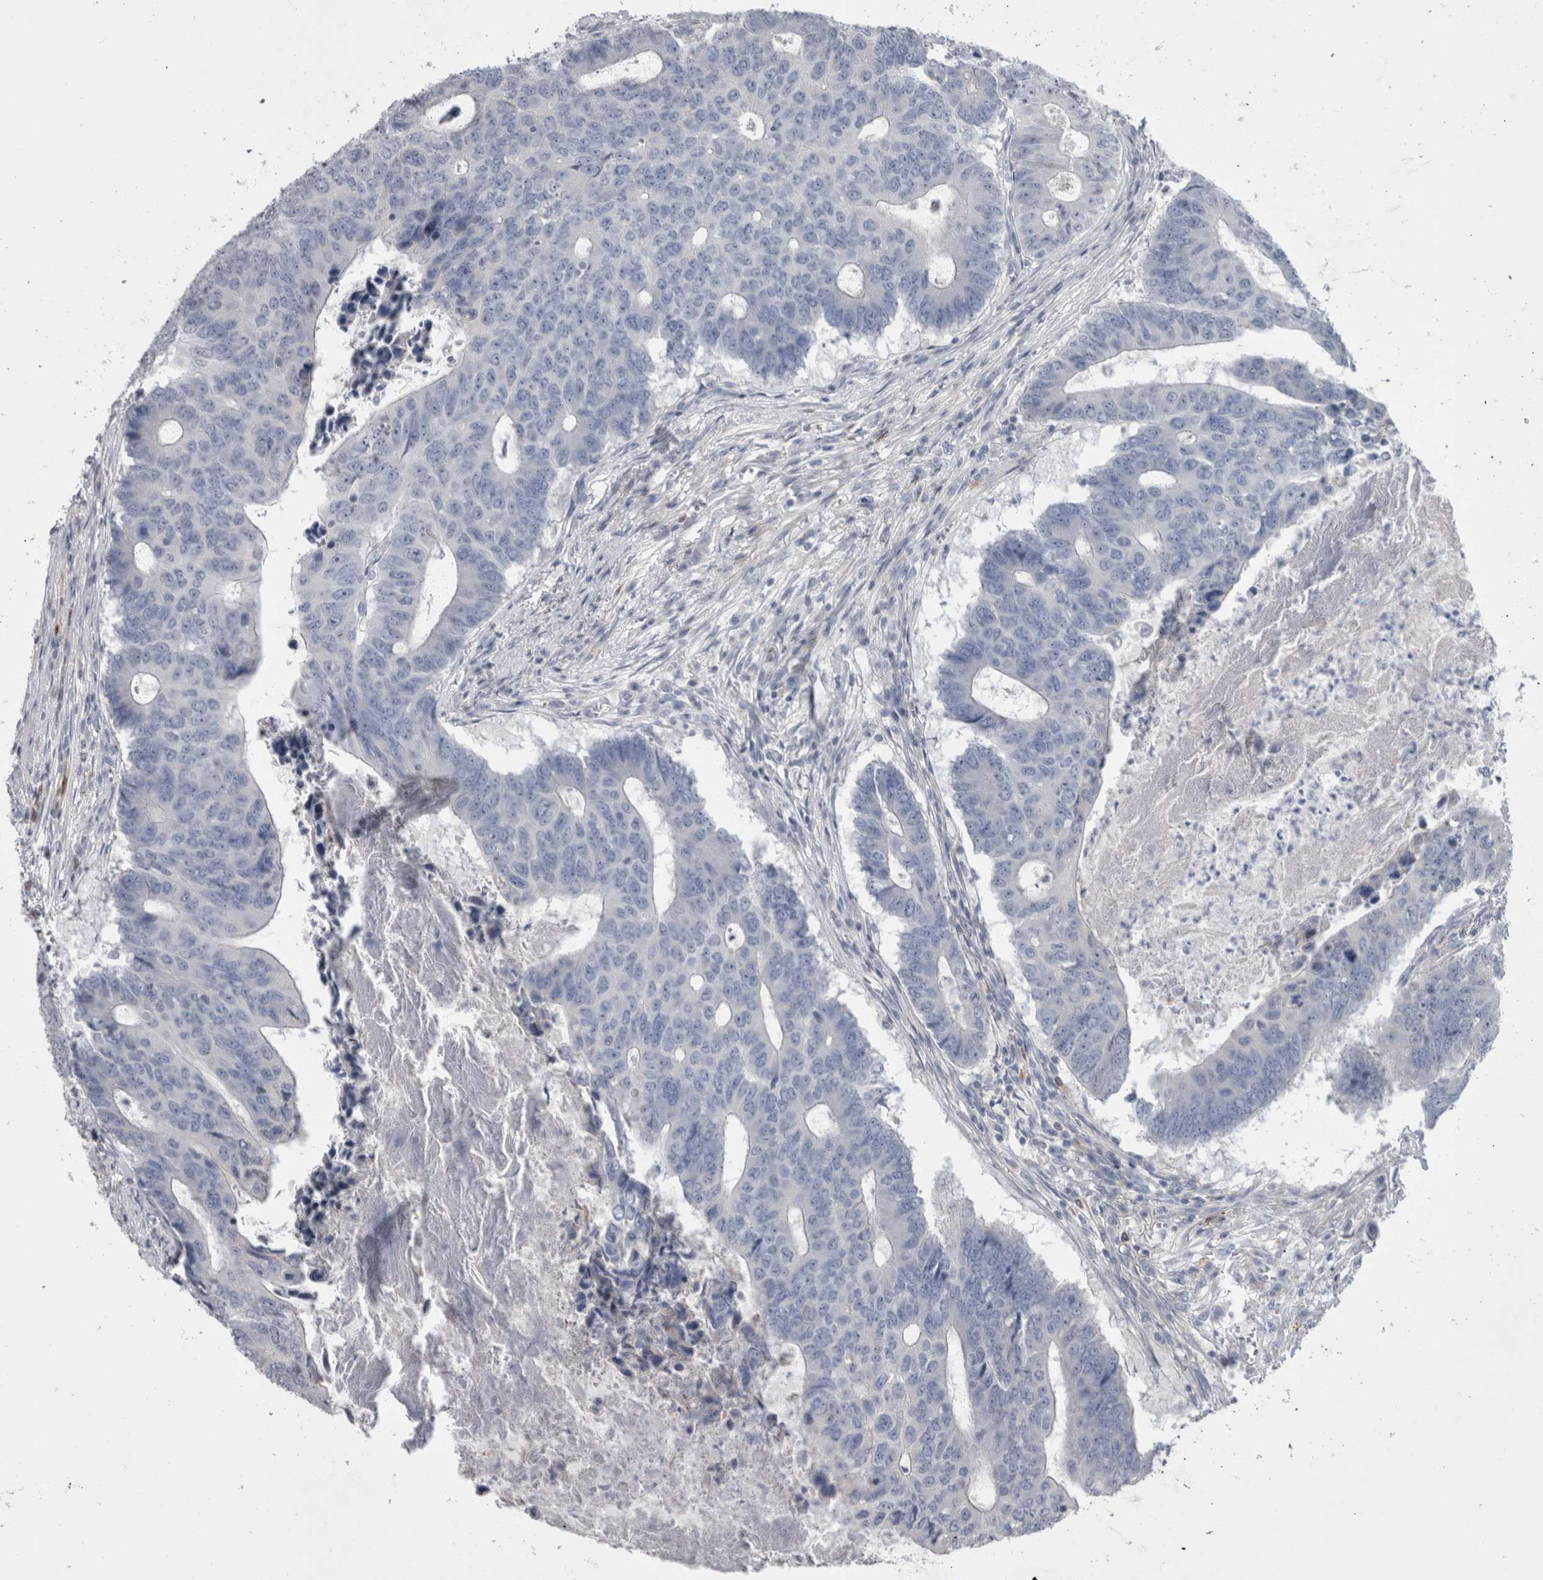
{"staining": {"intensity": "weak", "quantity": "<25%", "location": "nuclear"}, "tissue": "colorectal cancer", "cell_type": "Tumor cells", "image_type": "cancer", "snomed": [{"axis": "morphology", "description": "Adenocarcinoma, NOS"}, {"axis": "topography", "description": "Colon"}], "caption": "Photomicrograph shows no protein expression in tumor cells of adenocarcinoma (colorectal) tissue.", "gene": "IL33", "patient": {"sex": "male", "age": 87}}